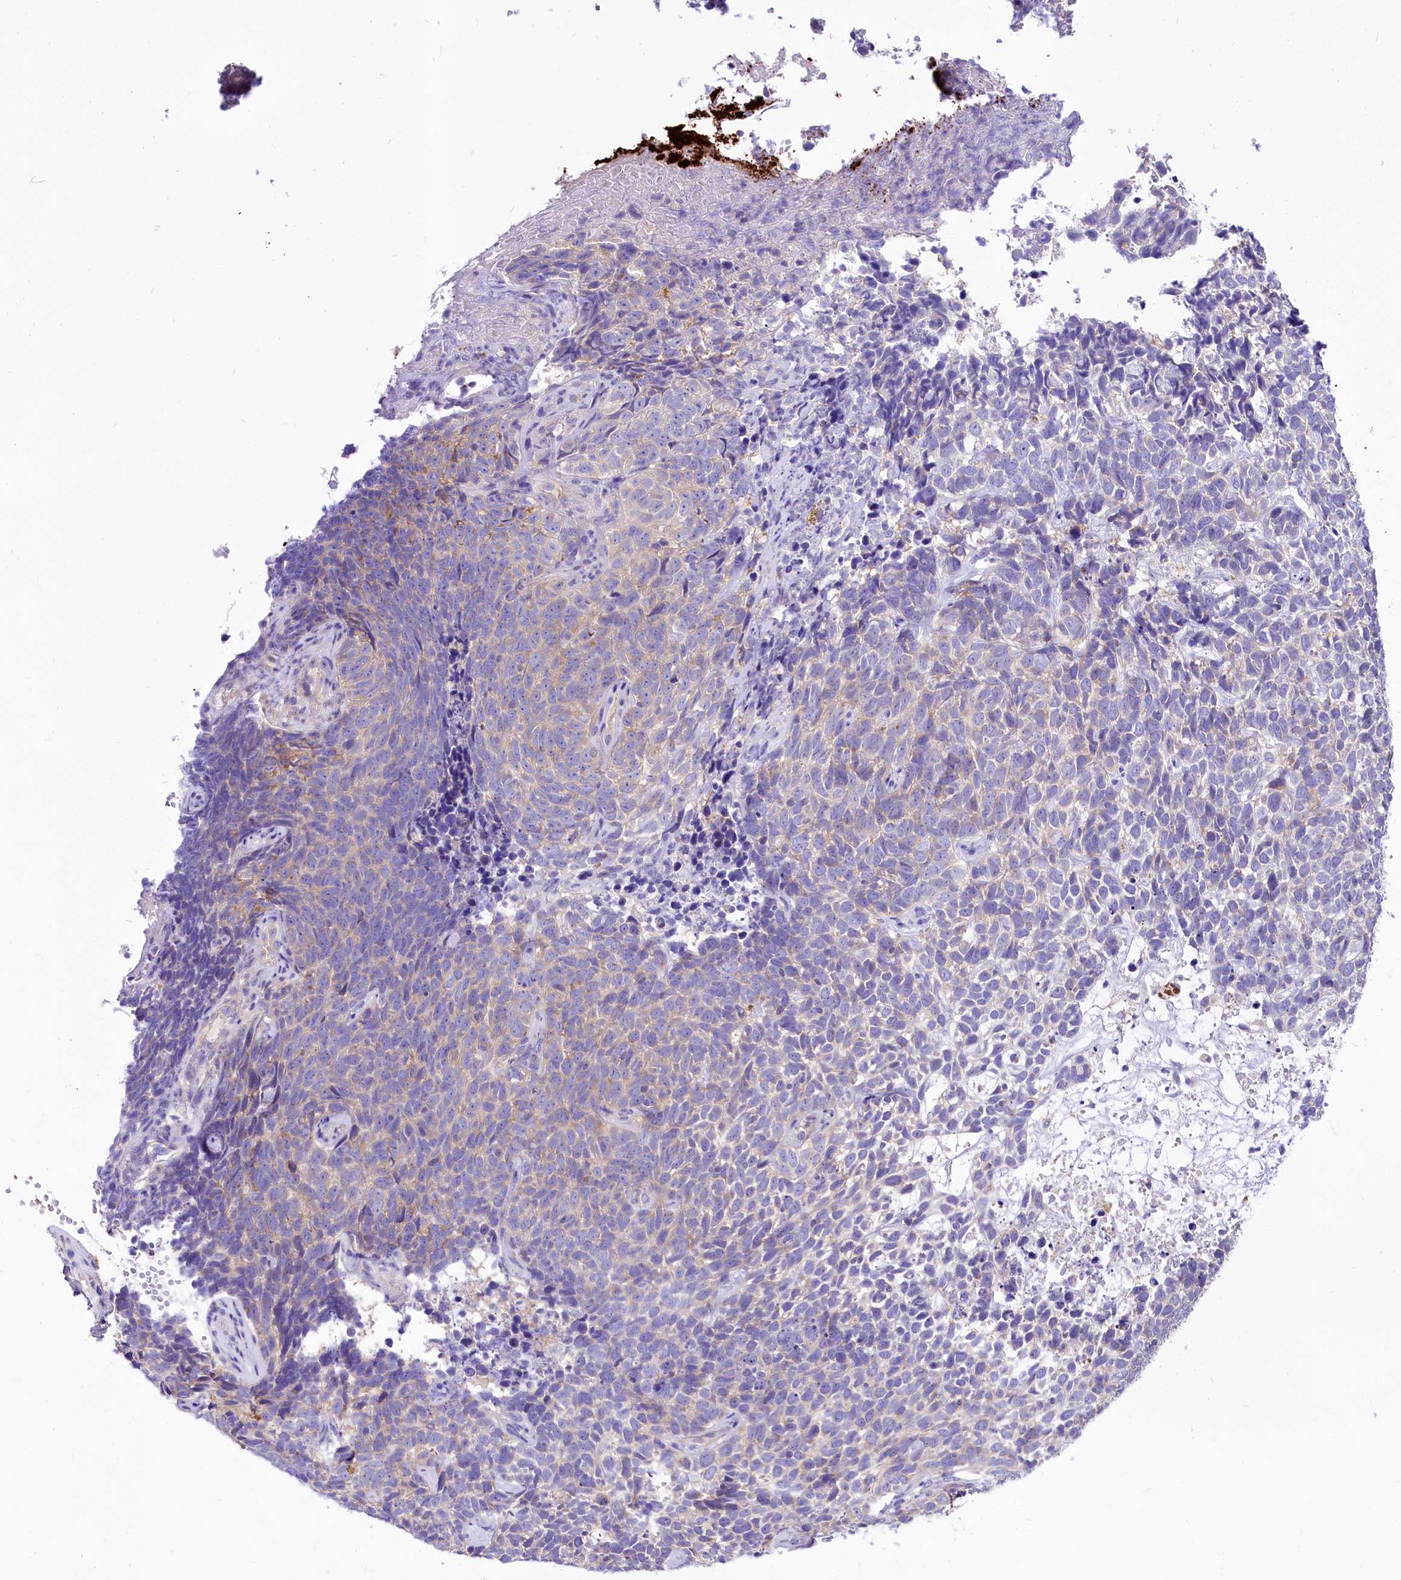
{"staining": {"intensity": "negative", "quantity": "none", "location": "none"}, "tissue": "skin cancer", "cell_type": "Tumor cells", "image_type": "cancer", "snomed": [{"axis": "morphology", "description": "Basal cell carcinoma"}, {"axis": "topography", "description": "Skin"}], "caption": "Immunohistochemical staining of human basal cell carcinoma (skin) demonstrates no significant staining in tumor cells.", "gene": "ABHD5", "patient": {"sex": "female", "age": 84}}